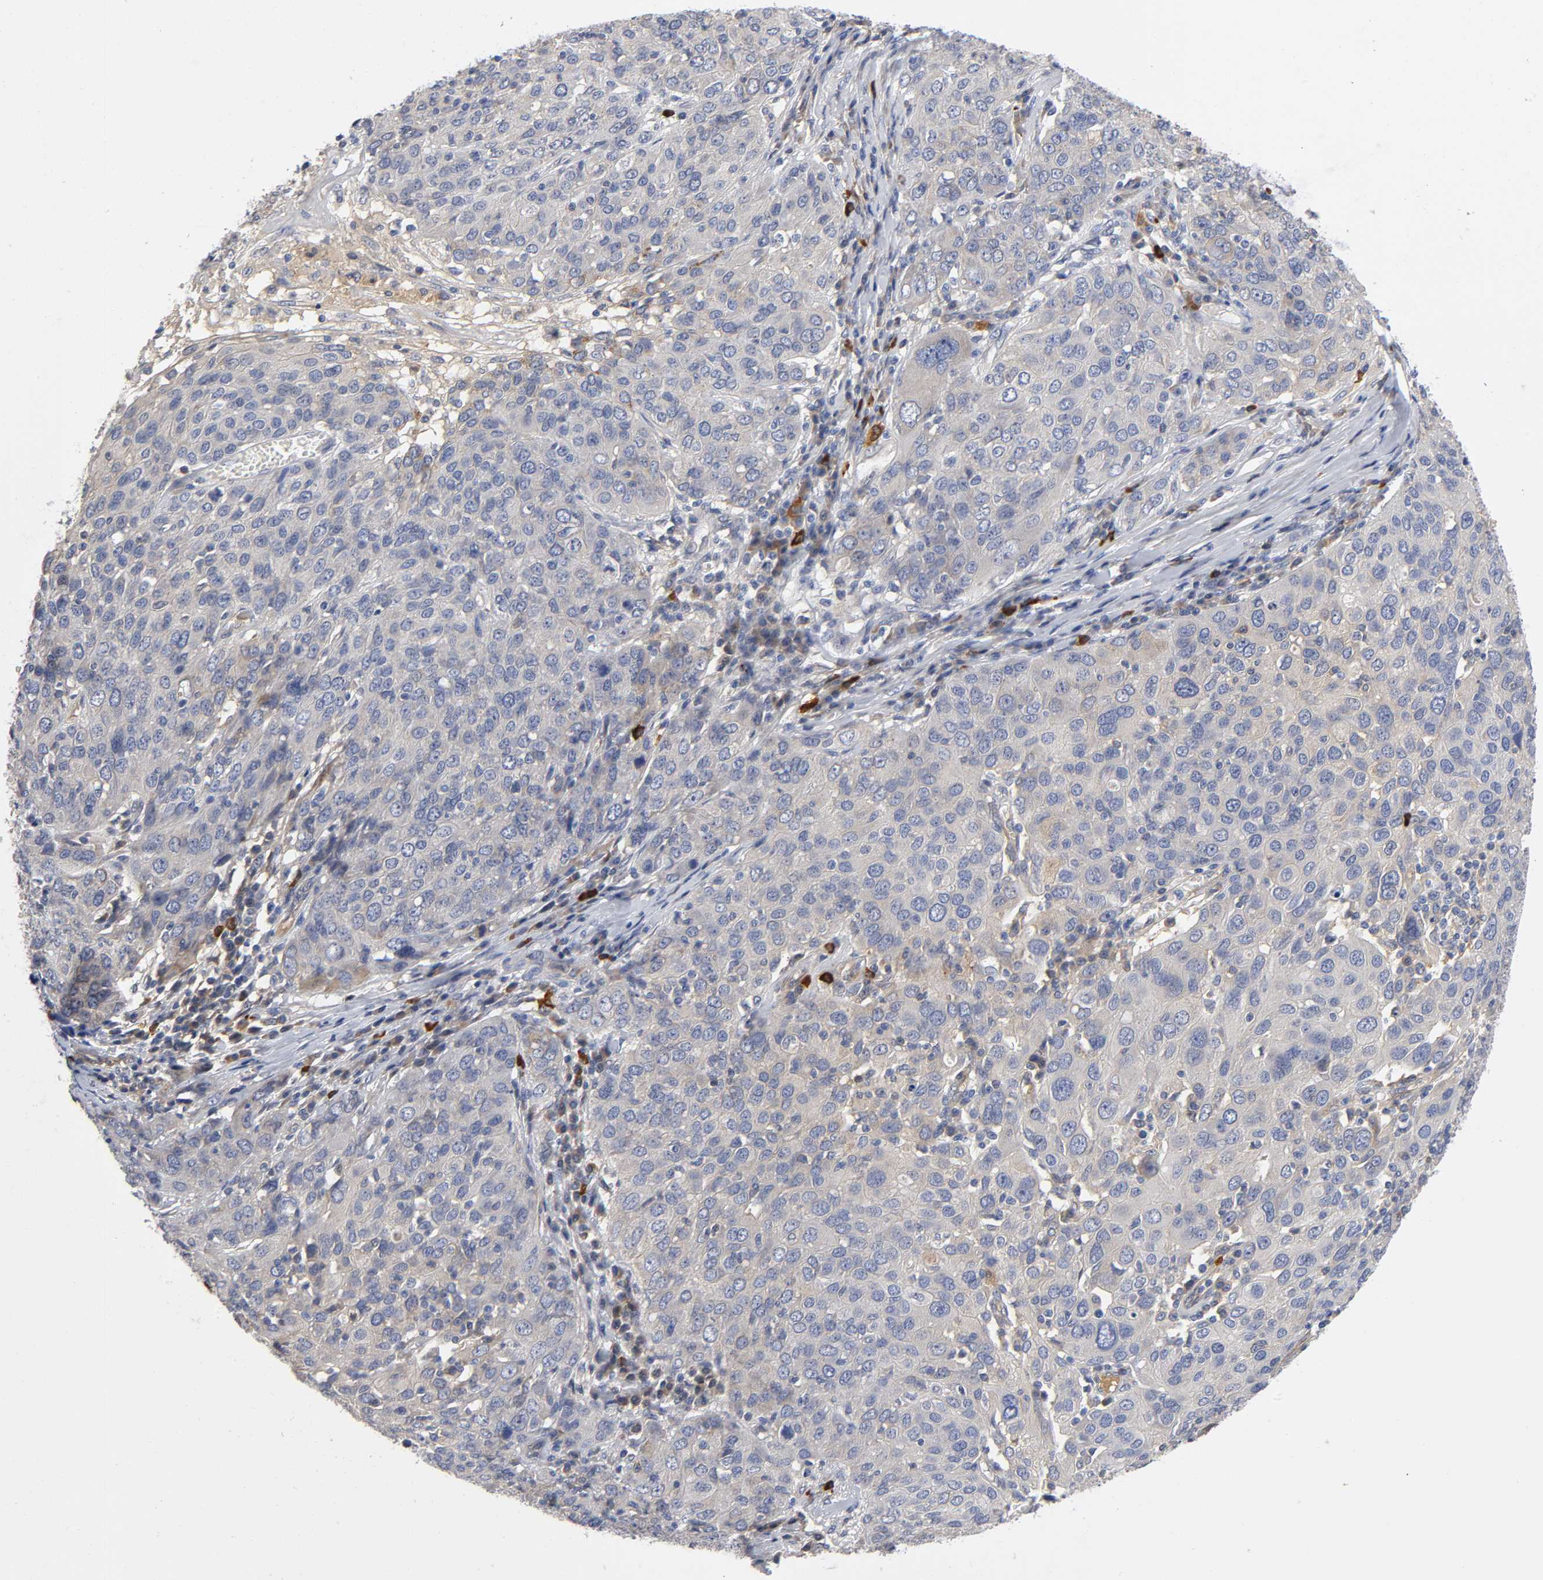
{"staining": {"intensity": "weak", "quantity": ">75%", "location": "cytoplasmic/membranous"}, "tissue": "ovarian cancer", "cell_type": "Tumor cells", "image_type": "cancer", "snomed": [{"axis": "morphology", "description": "Carcinoma, endometroid"}, {"axis": "topography", "description": "Ovary"}], "caption": "Endometroid carcinoma (ovarian) stained with immunohistochemistry displays weak cytoplasmic/membranous positivity in approximately >75% of tumor cells.", "gene": "NOVA1", "patient": {"sex": "female", "age": 50}}